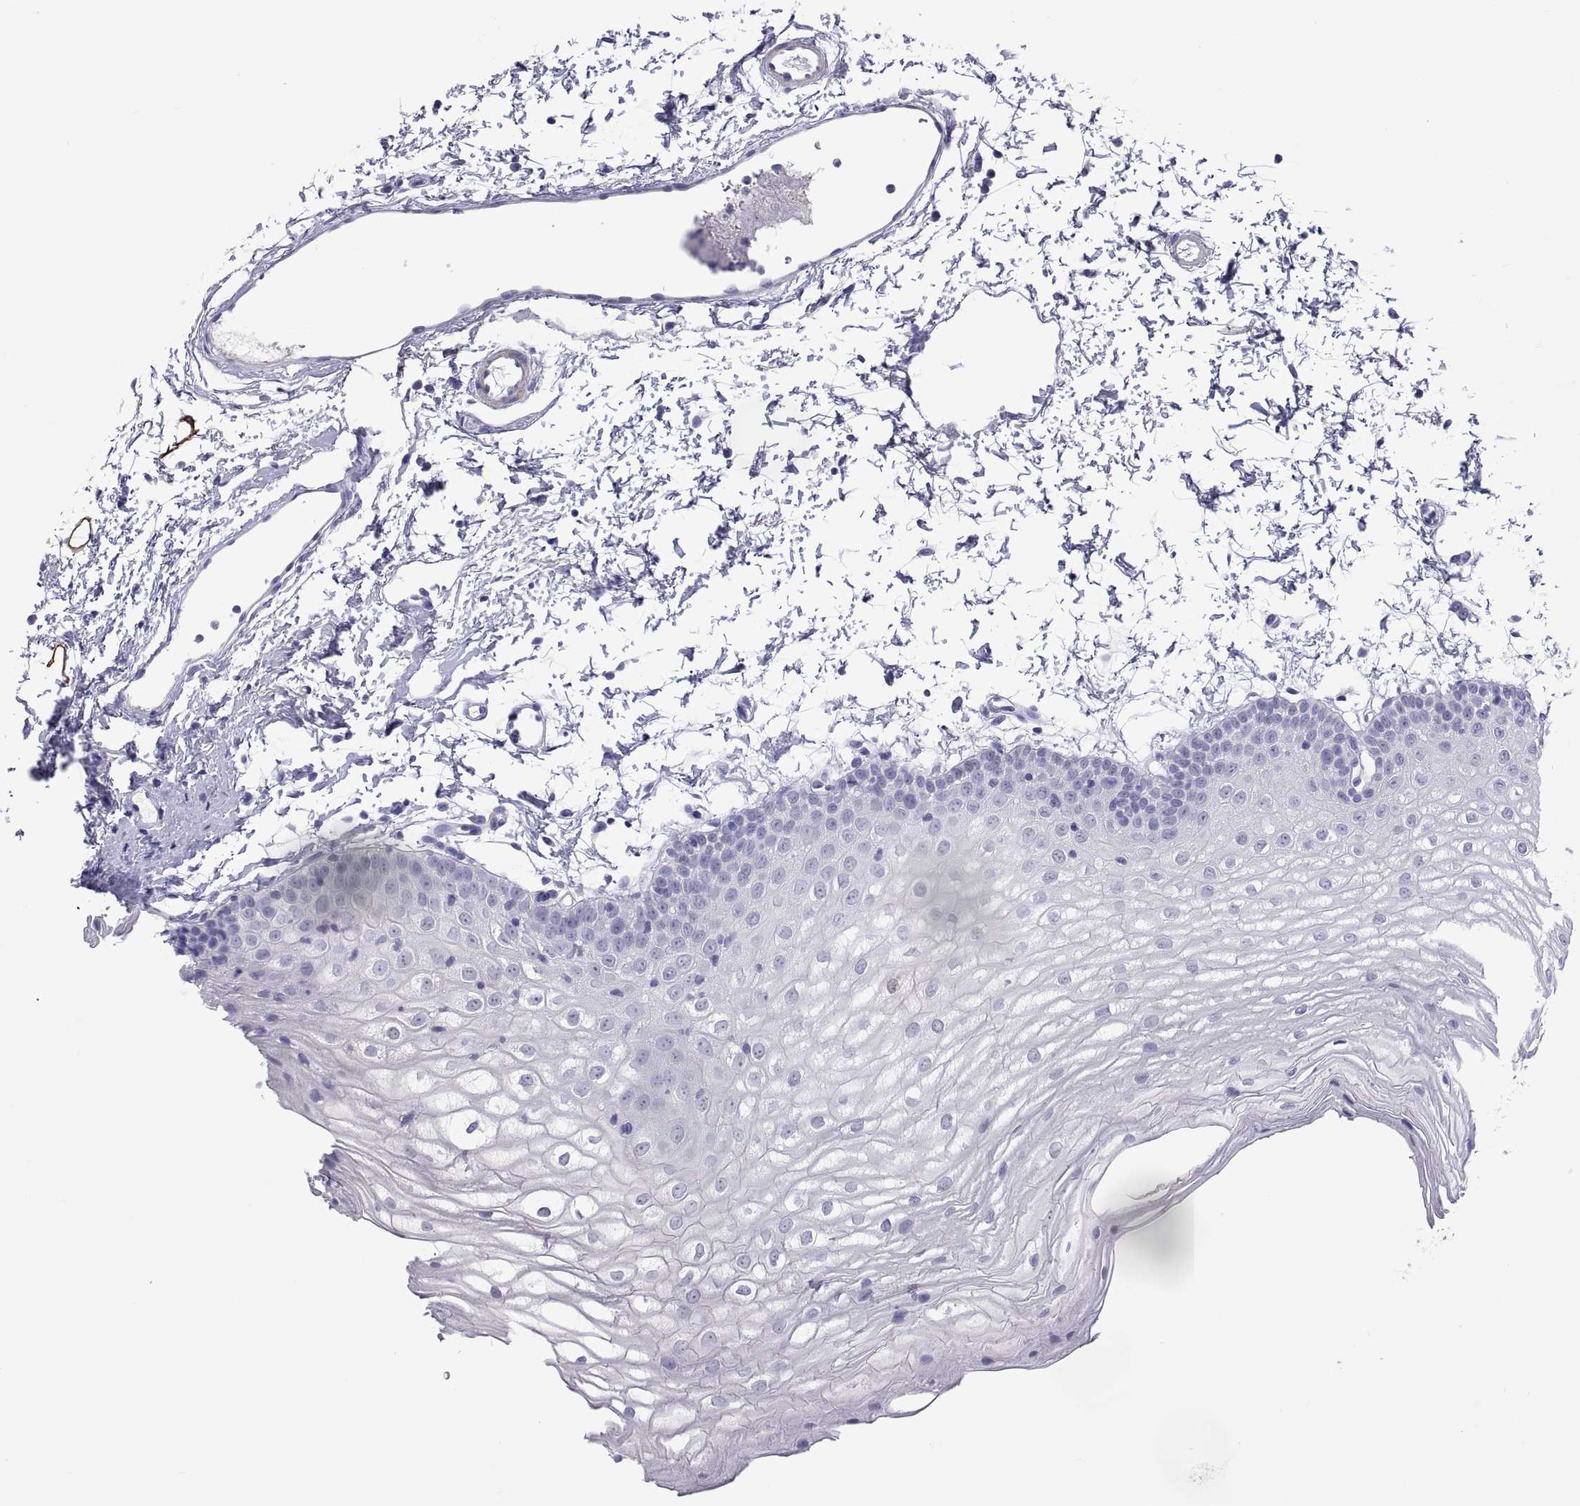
{"staining": {"intensity": "negative", "quantity": "none", "location": "none"}, "tissue": "oral mucosa", "cell_type": "Squamous epithelial cells", "image_type": "normal", "snomed": [{"axis": "morphology", "description": "Normal tissue, NOS"}, {"axis": "topography", "description": "Oral tissue"}], "caption": "A high-resolution image shows IHC staining of benign oral mucosa, which exhibits no significant positivity in squamous epithelial cells. (Immunohistochemistry, brightfield microscopy, high magnification).", "gene": "BSPH1", "patient": {"sex": "male", "age": 72}}